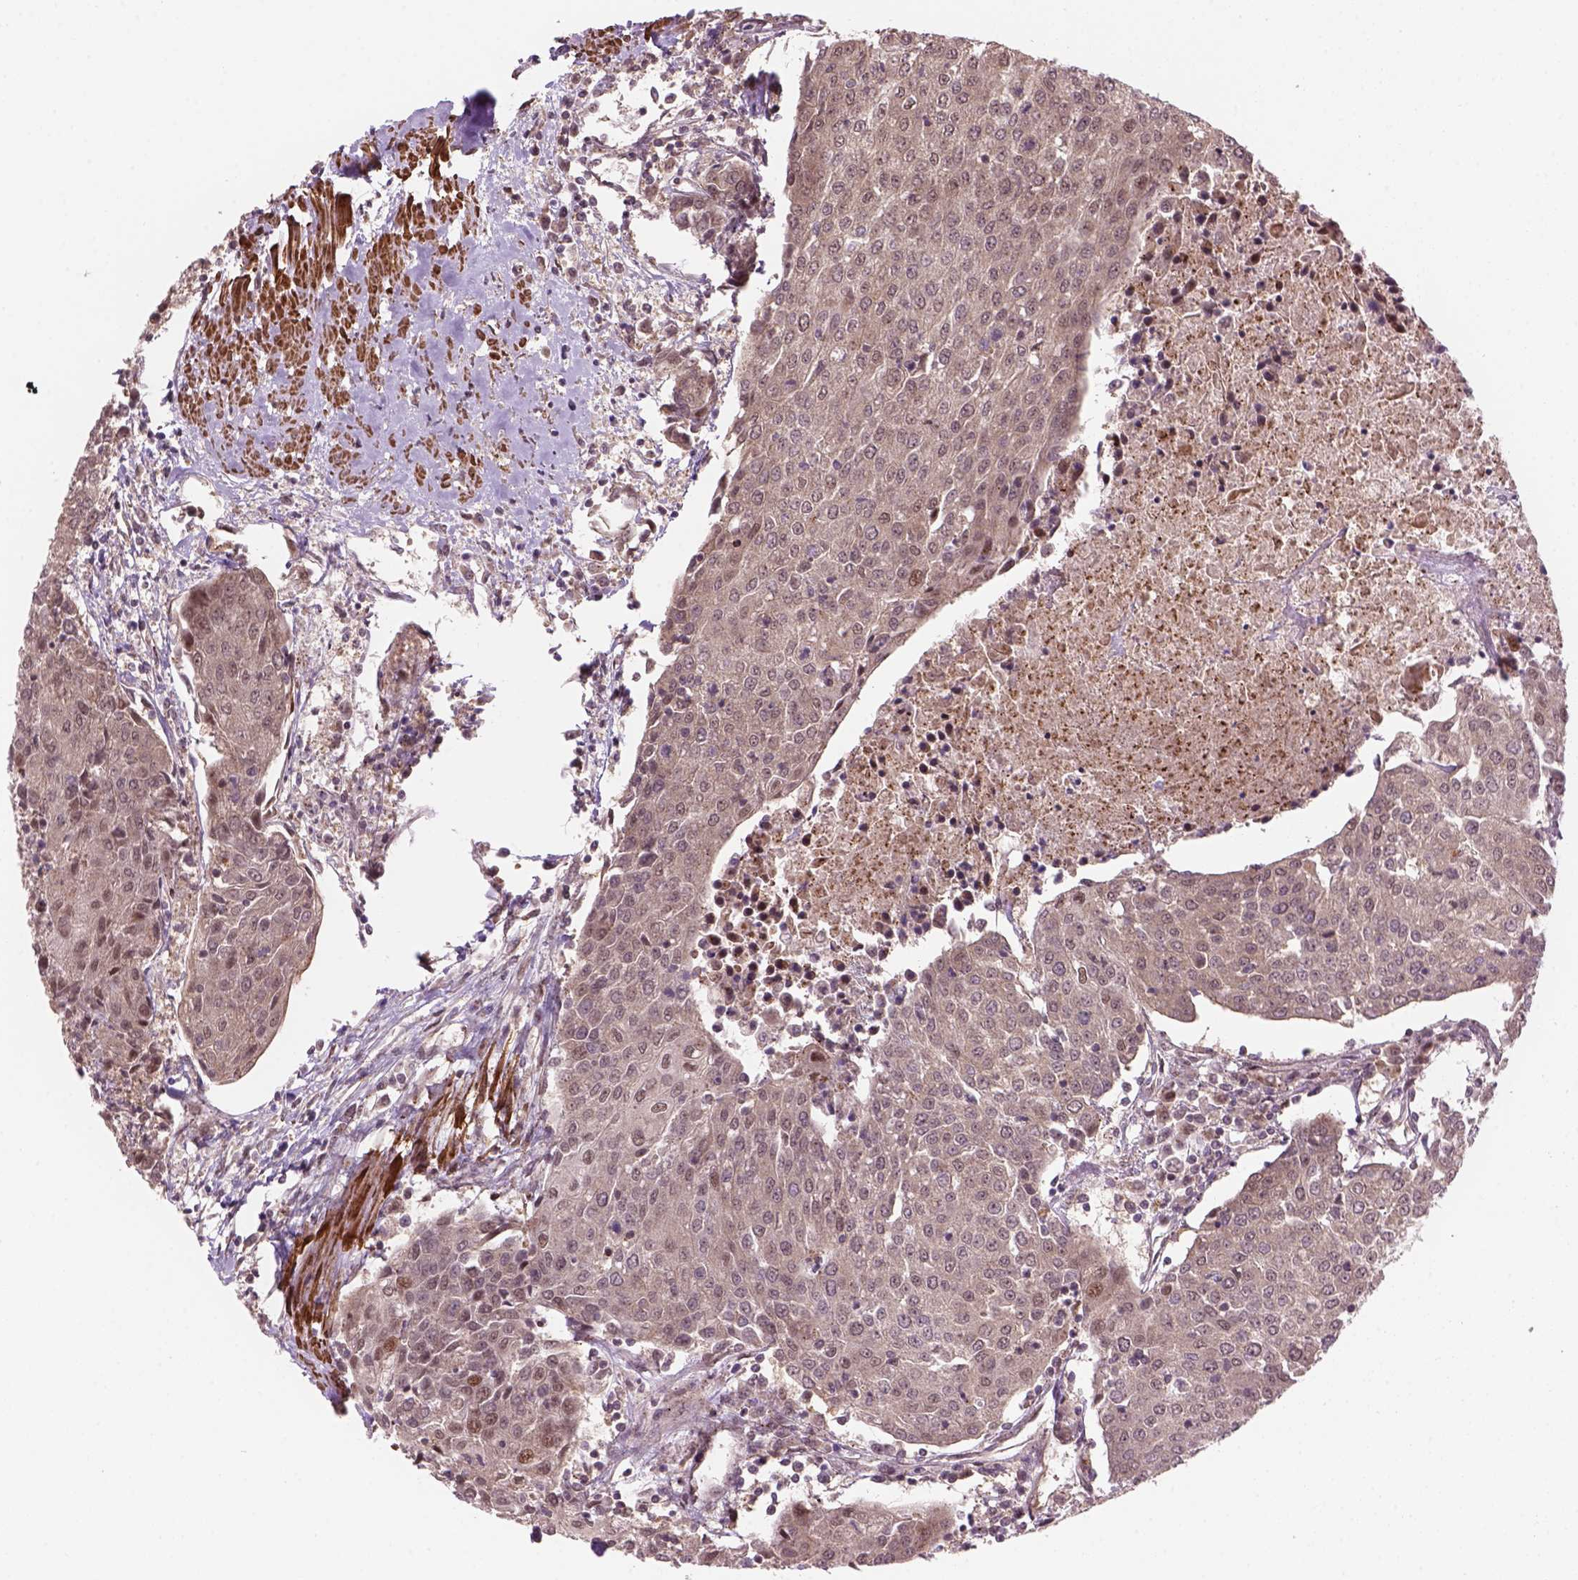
{"staining": {"intensity": "weak", "quantity": ">75%", "location": "cytoplasmic/membranous,nuclear"}, "tissue": "urothelial cancer", "cell_type": "Tumor cells", "image_type": "cancer", "snomed": [{"axis": "morphology", "description": "Urothelial carcinoma, High grade"}, {"axis": "topography", "description": "Urinary bladder"}], "caption": "The histopathology image shows a brown stain indicating the presence of a protein in the cytoplasmic/membranous and nuclear of tumor cells in urothelial cancer.", "gene": "PSMD11", "patient": {"sex": "female", "age": 85}}